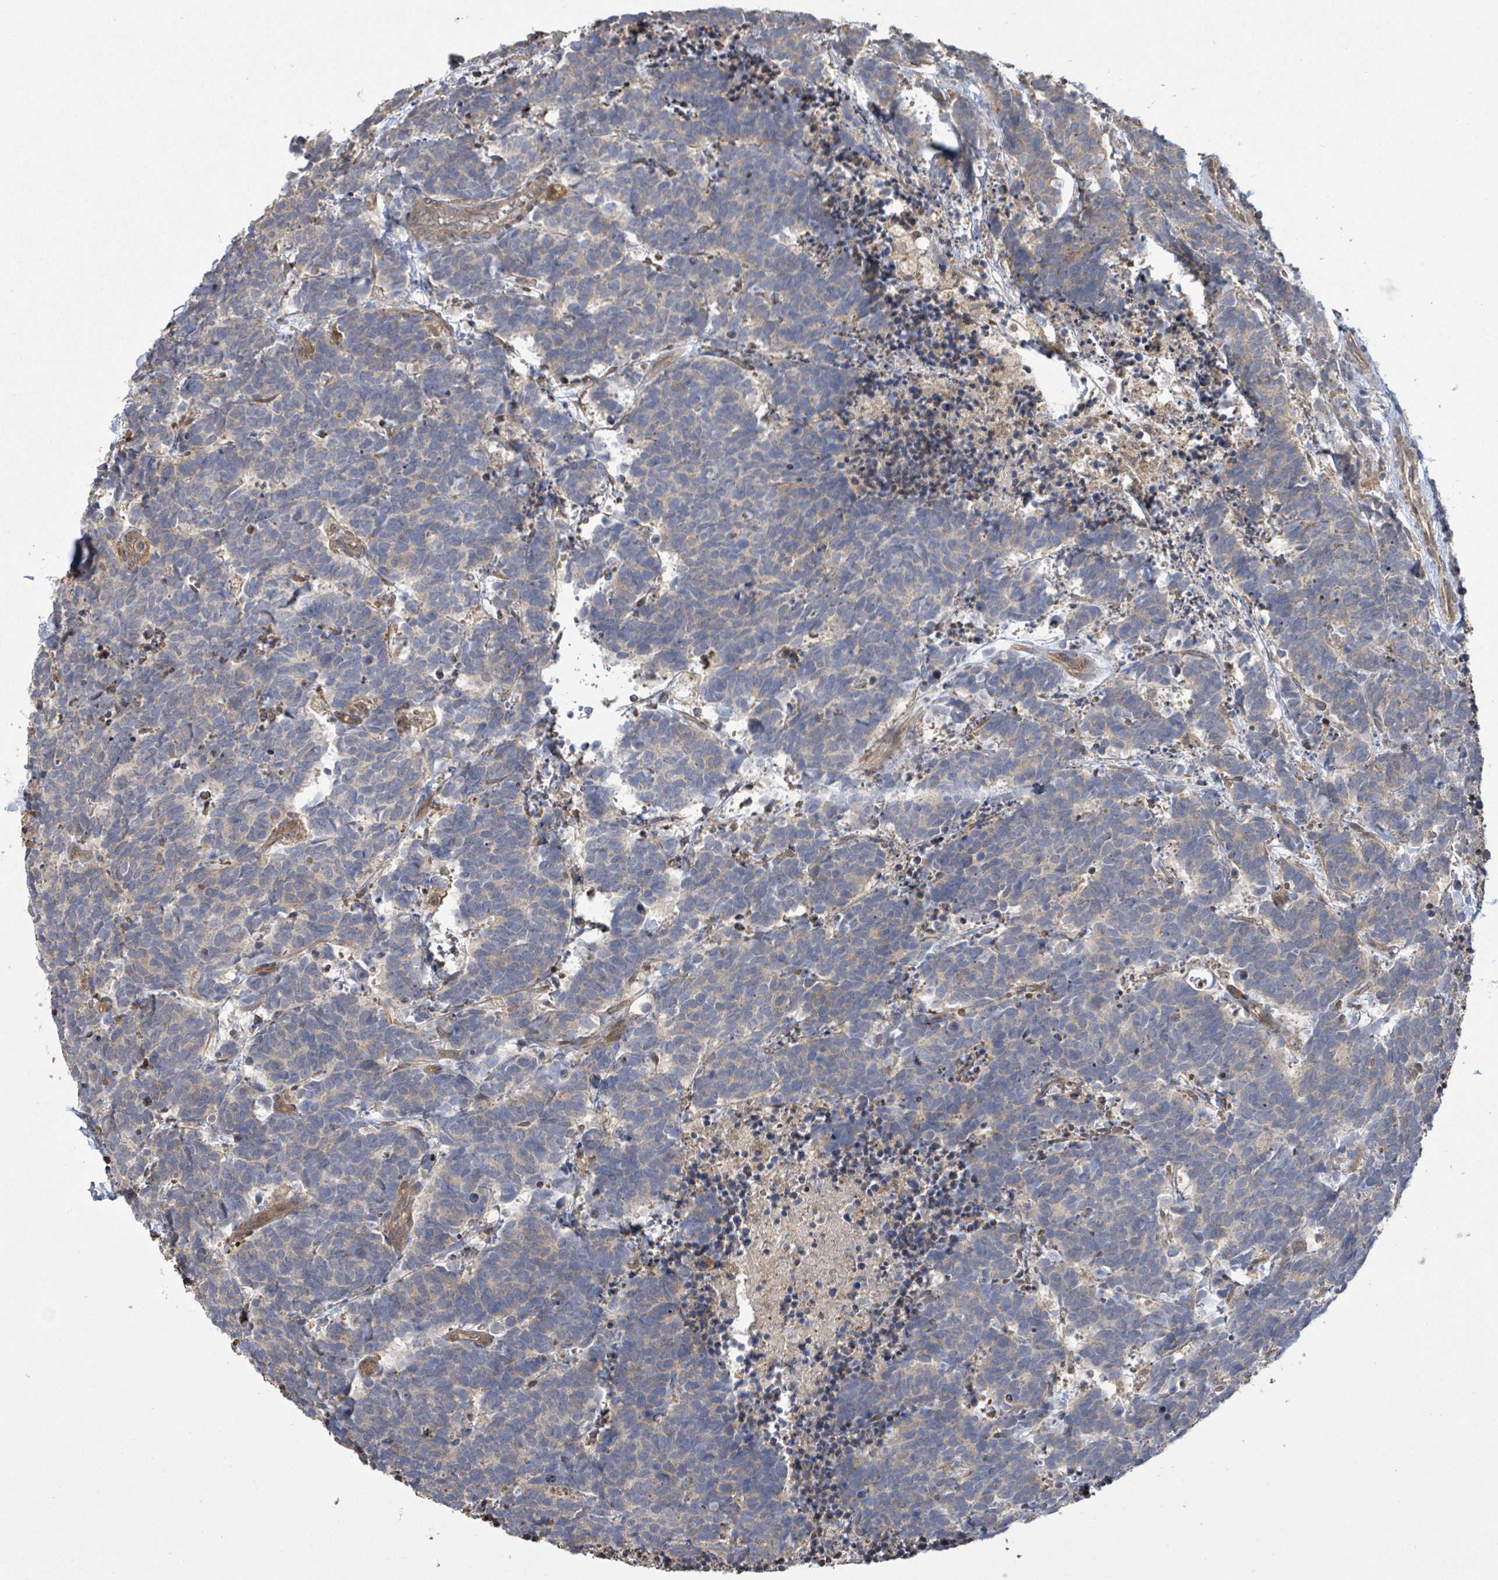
{"staining": {"intensity": "negative", "quantity": "none", "location": "none"}, "tissue": "carcinoid", "cell_type": "Tumor cells", "image_type": "cancer", "snomed": [{"axis": "morphology", "description": "Carcinoma, NOS"}, {"axis": "morphology", "description": "Carcinoid, malignant, NOS"}, {"axis": "topography", "description": "Prostate"}], "caption": "High power microscopy image of an immunohistochemistry (IHC) micrograph of carcinoid, revealing no significant staining in tumor cells.", "gene": "ARPIN", "patient": {"sex": "male", "age": 57}}